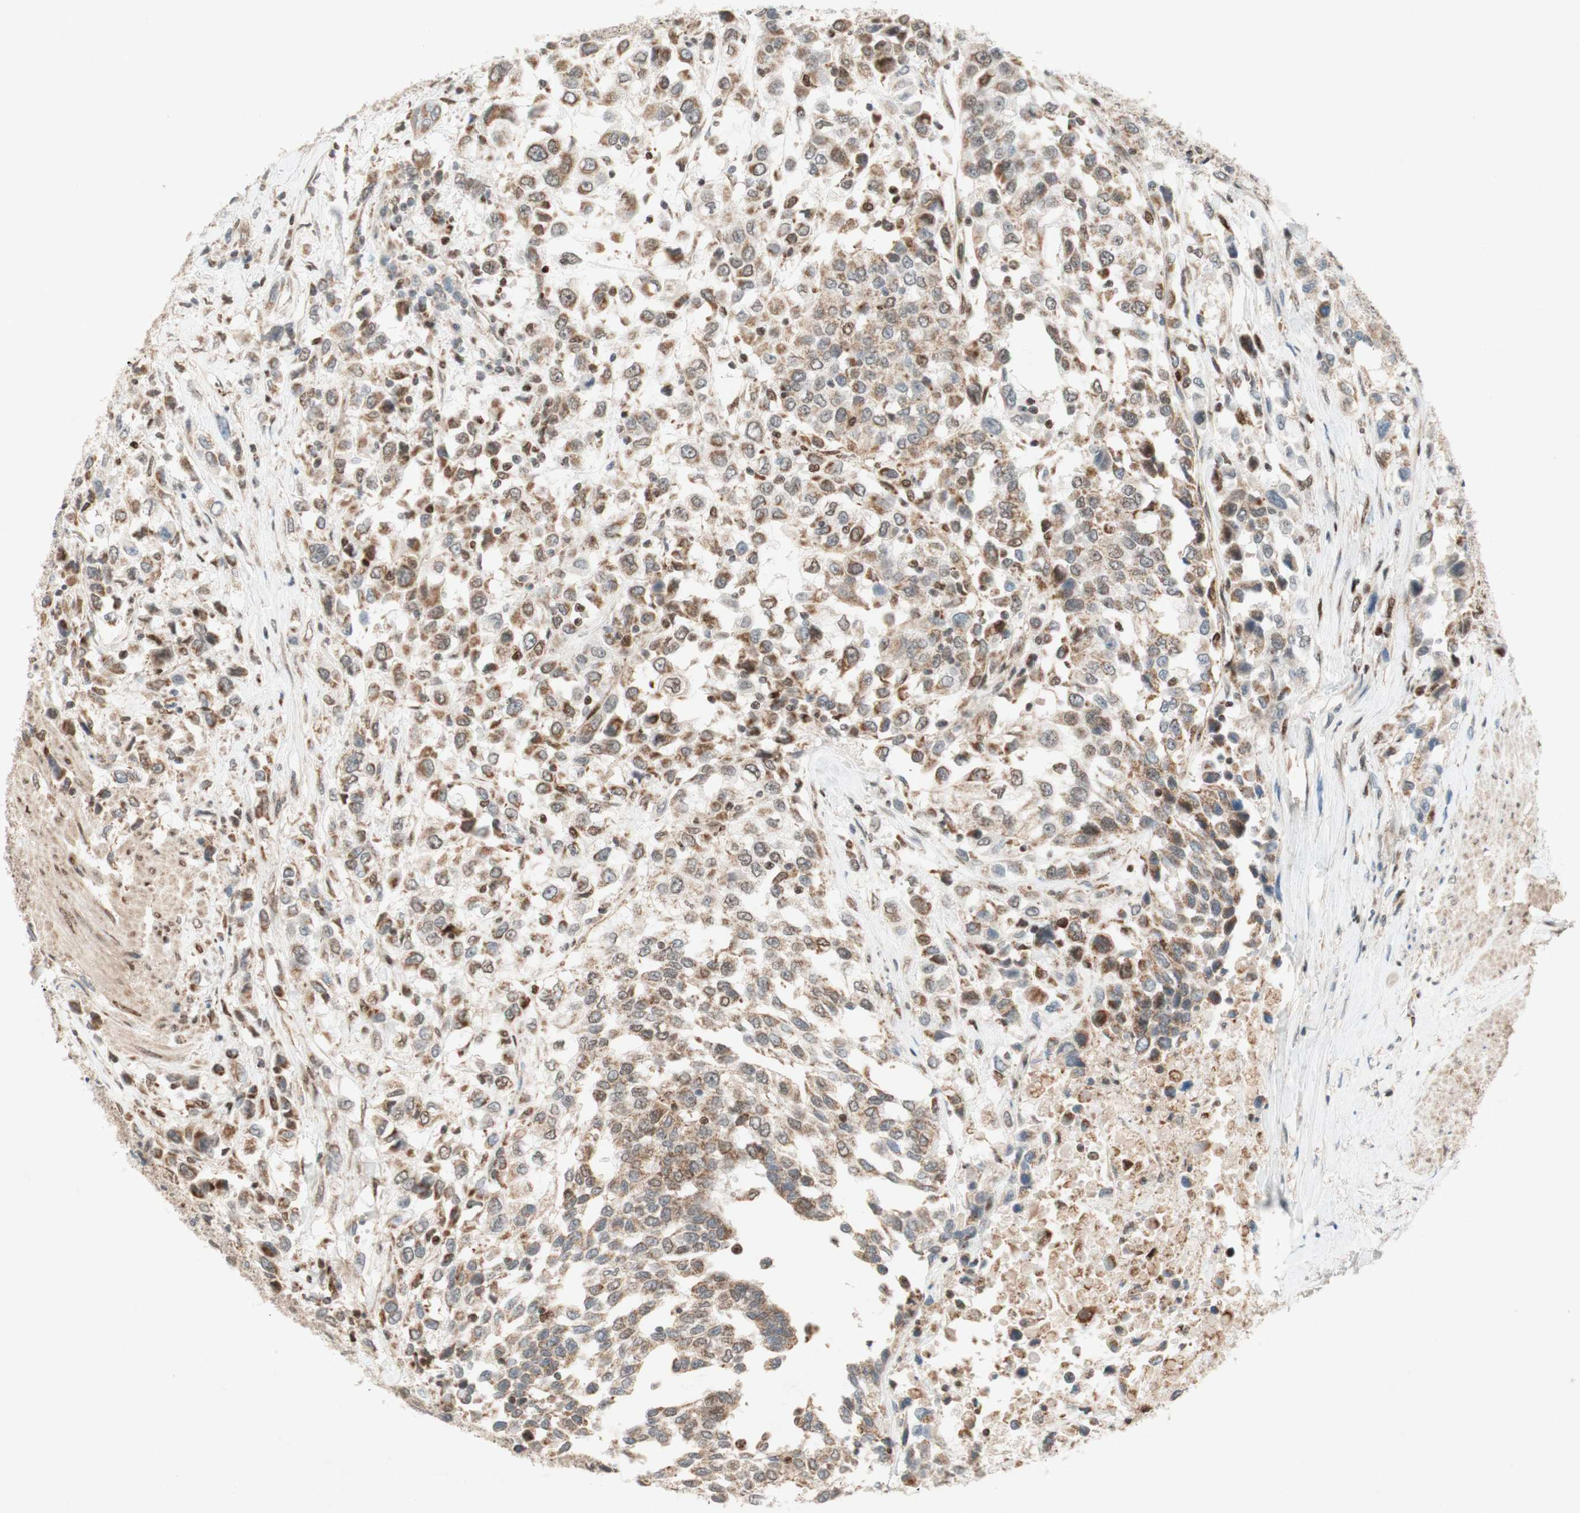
{"staining": {"intensity": "moderate", "quantity": "<25%", "location": "cytoplasmic/membranous"}, "tissue": "urothelial cancer", "cell_type": "Tumor cells", "image_type": "cancer", "snomed": [{"axis": "morphology", "description": "Urothelial carcinoma, High grade"}, {"axis": "topography", "description": "Urinary bladder"}], "caption": "Urothelial cancer stained for a protein (brown) displays moderate cytoplasmic/membranous positive expression in approximately <25% of tumor cells.", "gene": "DNMT3A", "patient": {"sex": "female", "age": 80}}